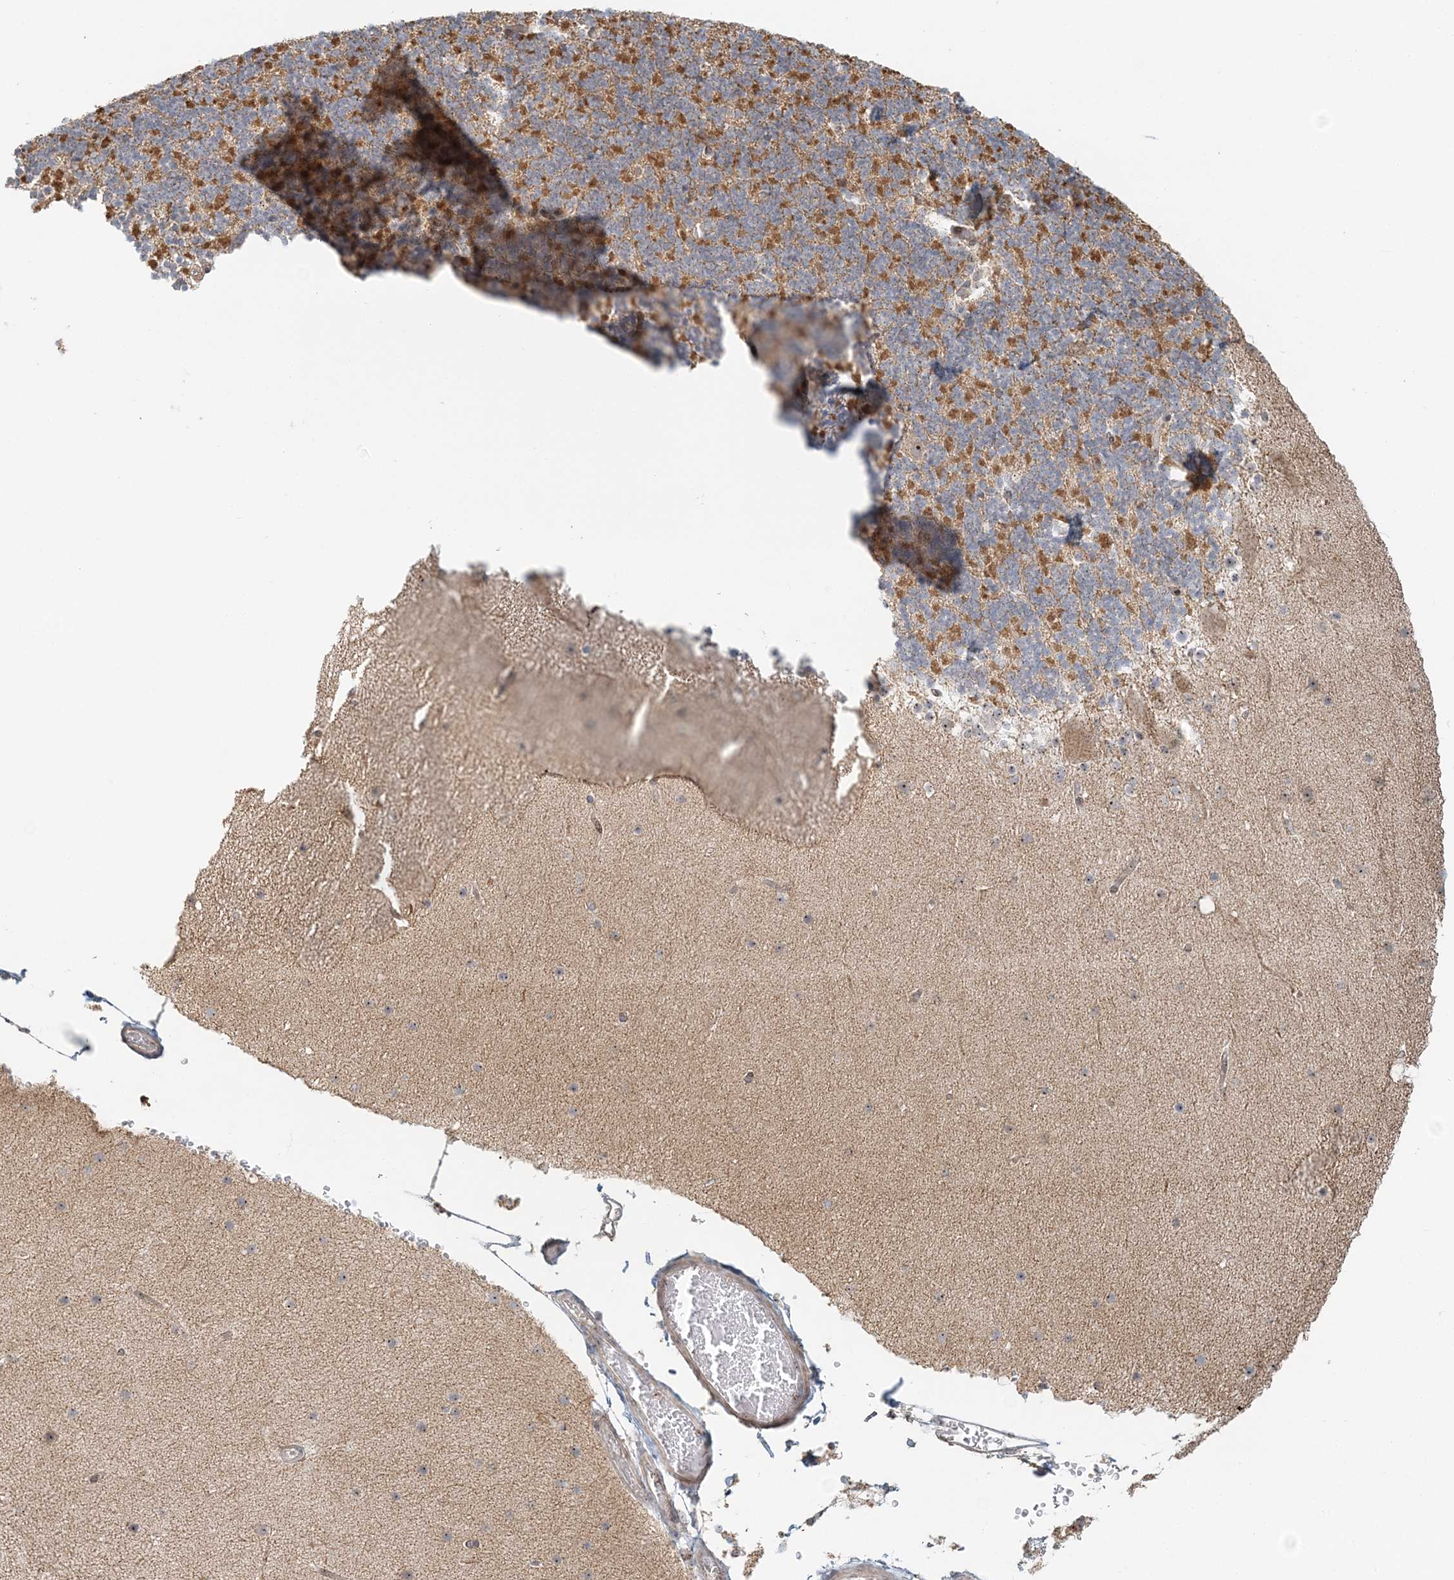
{"staining": {"intensity": "moderate", "quantity": "25%-75%", "location": "cytoplasmic/membranous,nuclear"}, "tissue": "cerebellum", "cell_type": "Cells in granular layer", "image_type": "normal", "snomed": [{"axis": "morphology", "description": "Normal tissue, NOS"}, {"axis": "topography", "description": "Cerebellum"}], "caption": "Immunohistochemical staining of normal human cerebellum reveals moderate cytoplasmic/membranous,nuclear protein expression in about 25%-75% of cells in granular layer. The staining was performed using DAB (3,3'-diaminobenzidine), with brown indicating positive protein expression. Nuclei are stained blue with hematoxylin.", "gene": "UBE2F", "patient": {"sex": "male", "age": 57}}